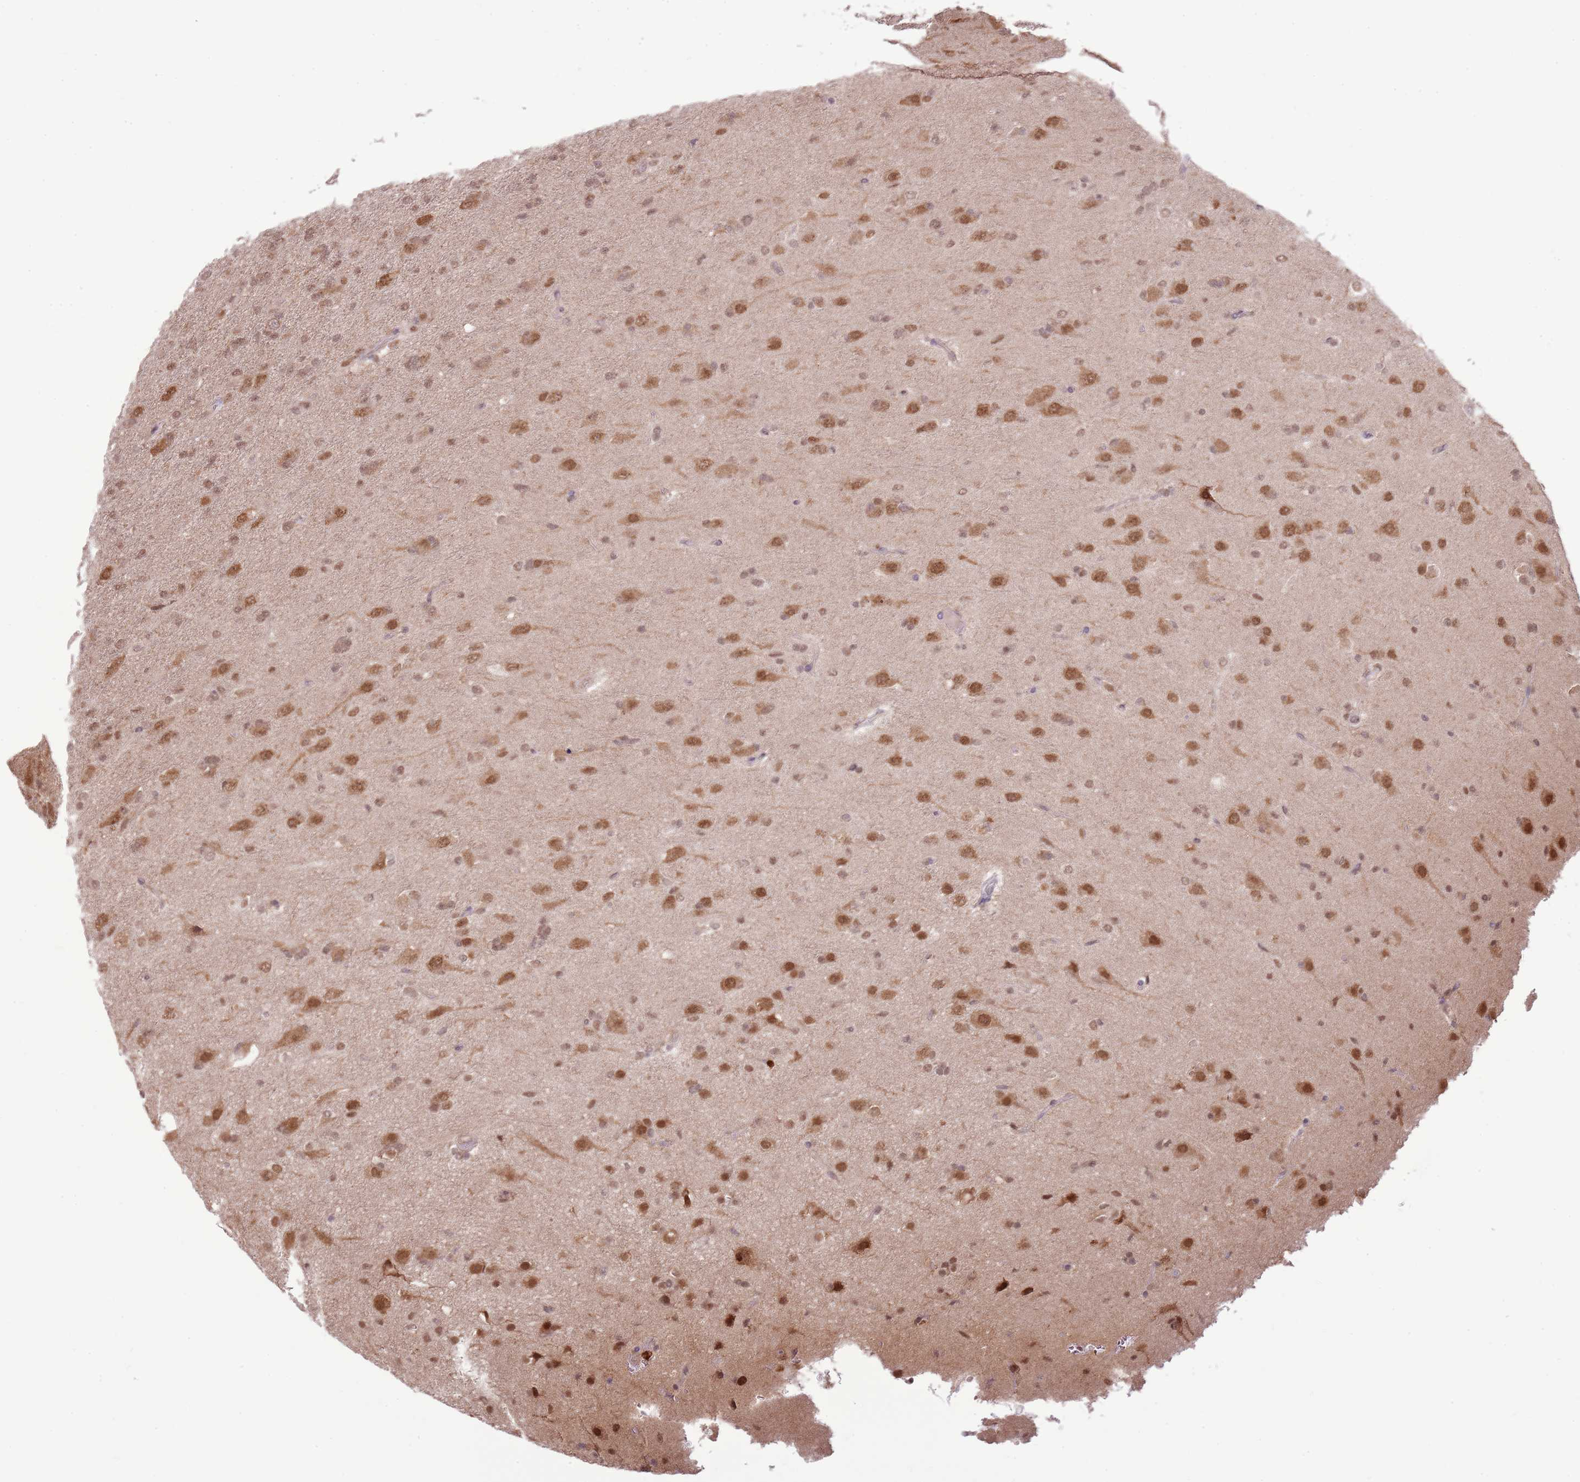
{"staining": {"intensity": "moderate", "quantity": ">75%", "location": "nuclear"}, "tissue": "glioma", "cell_type": "Tumor cells", "image_type": "cancer", "snomed": [{"axis": "morphology", "description": "Glioma, malignant, Low grade"}, {"axis": "topography", "description": "Brain"}], "caption": "There is medium levels of moderate nuclear staining in tumor cells of glioma, as demonstrated by immunohistochemical staining (brown color).", "gene": "AMIGO1", "patient": {"sex": "male", "age": 65}}